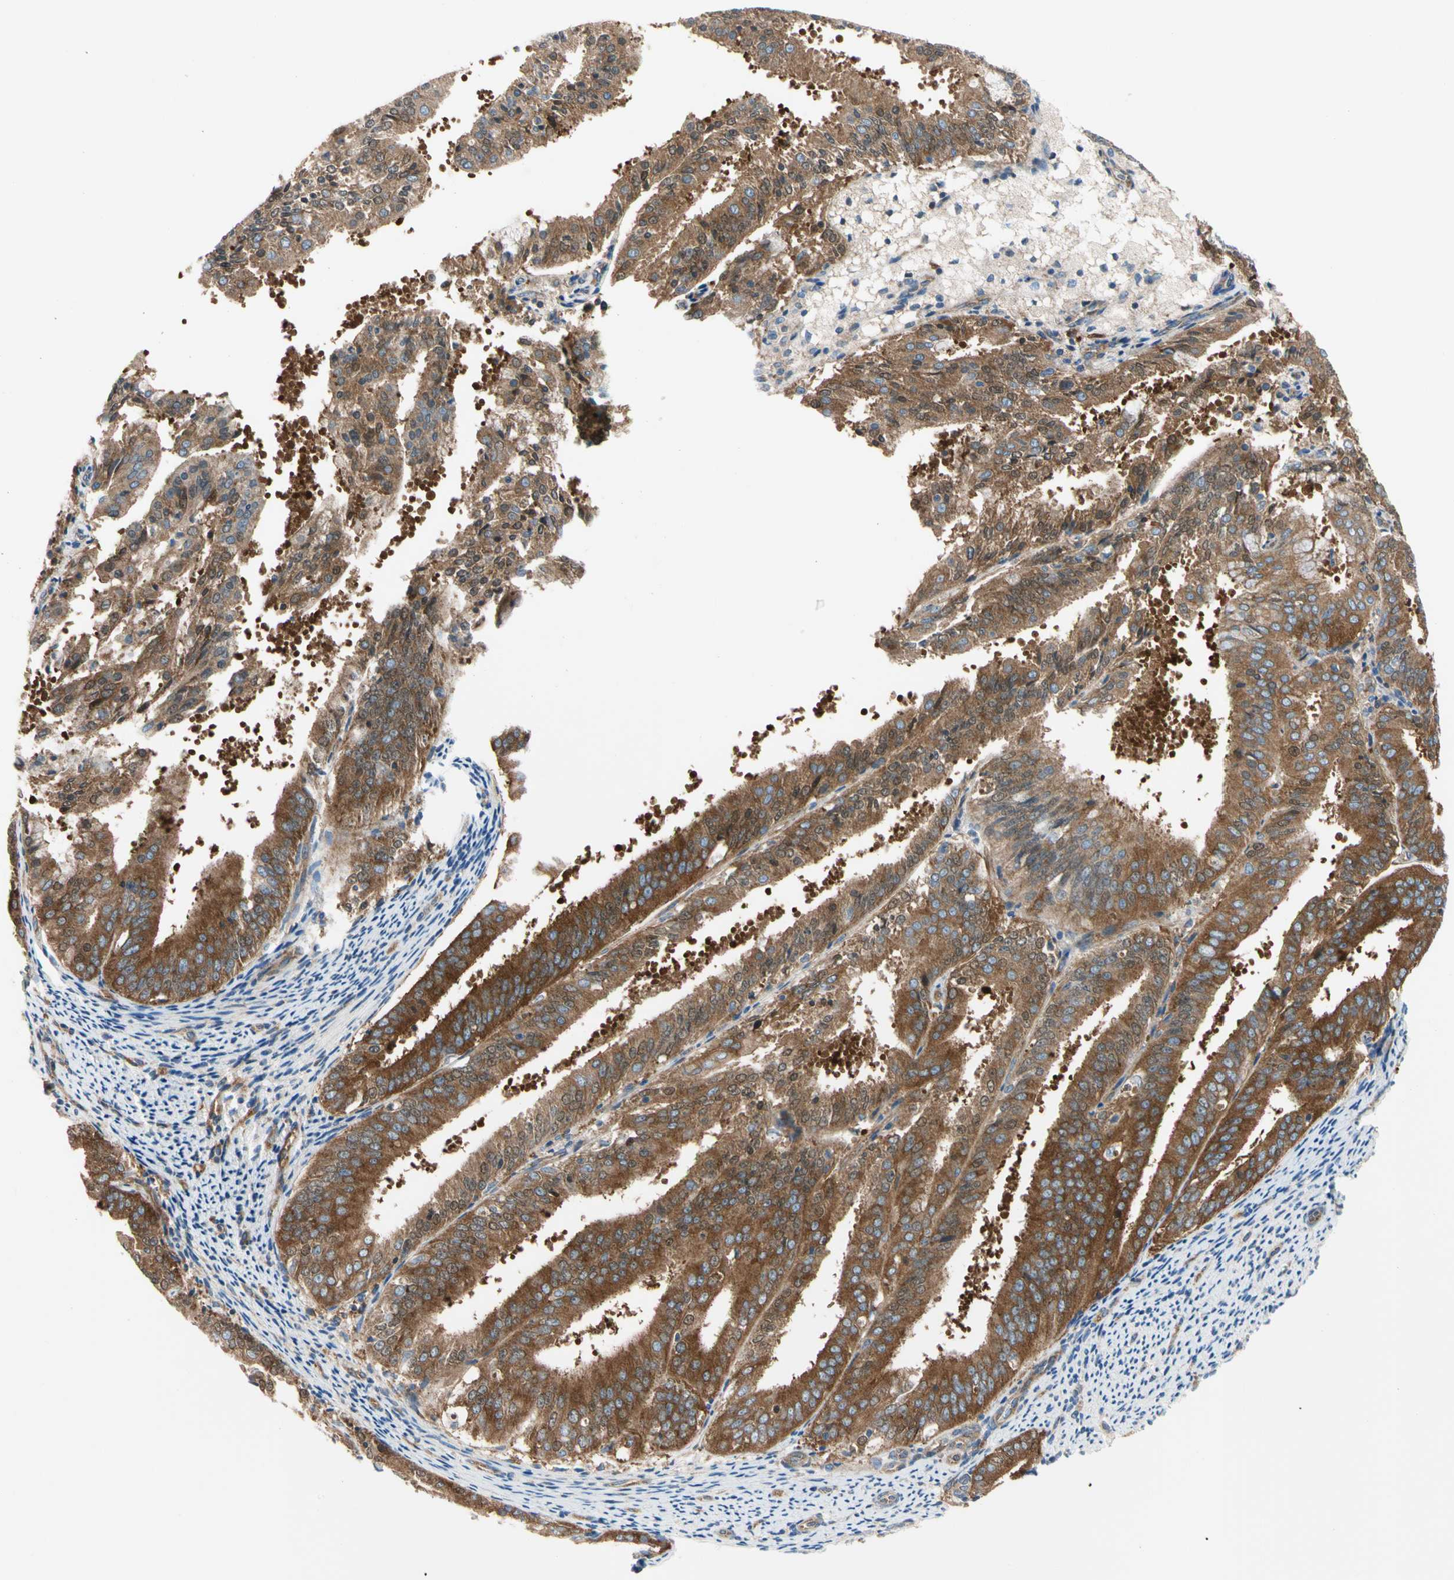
{"staining": {"intensity": "strong", "quantity": ">75%", "location": "cytoplasmic/membranous"}, "tissue": "endometrial cancer", "cell_type": "Tumor cells", "image_type": "cancer", "snomed": [{"axis": "morphology", "description": "Adenocarcinoma, NOS"}, {"axis": "topography", "description": "Endometrium"}], "caption": "Protein staining demonstrates strong cytoplasmic/membranous staining in about >75% of tumor cells in adenocarcinoma (endometrial).", "gene": "GPHN", "patient": {"sex": "female", "age": 63}}